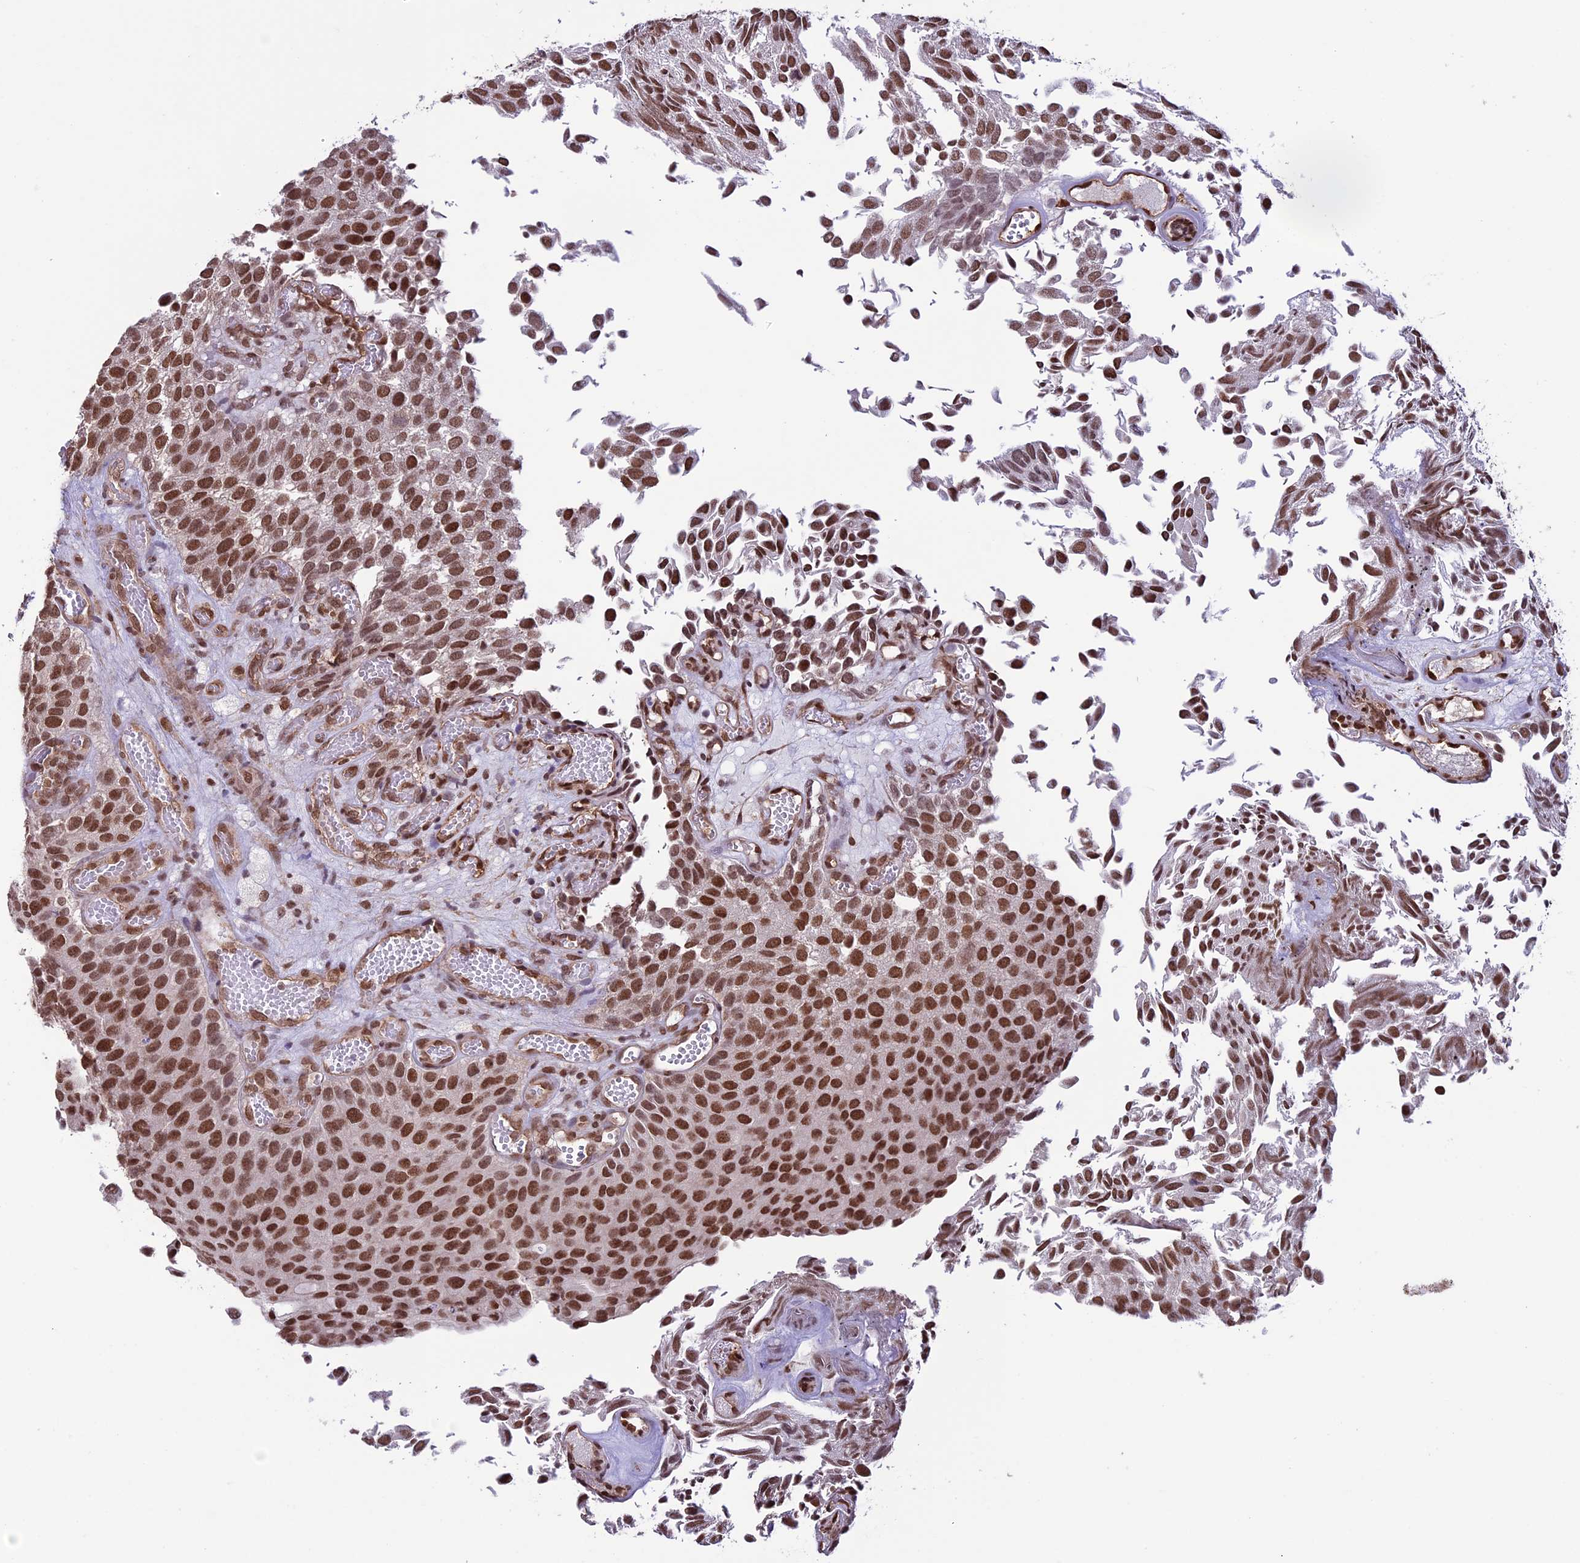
{"staining": {"intensity": "strong", "quantity": ">75%", "location": "nuclear"}, "tissue": "urothelial cancer", "cell_type": "Tumor cells", "image_type": "cancer", "snomed": [{"axis": "morphology", "description": "Urothelial carcinoma, Low grade"}, {"axis": "topography", "description": "Urinary bladder"}], "caption": "Protein expression analysis of urothelial carcinoma (low-grade) shows strong nuclear positivity in approximately >75% of tumor cells.", "gene": "MPHOSPH8", "patient": {"sex": "male", "age": 89}}